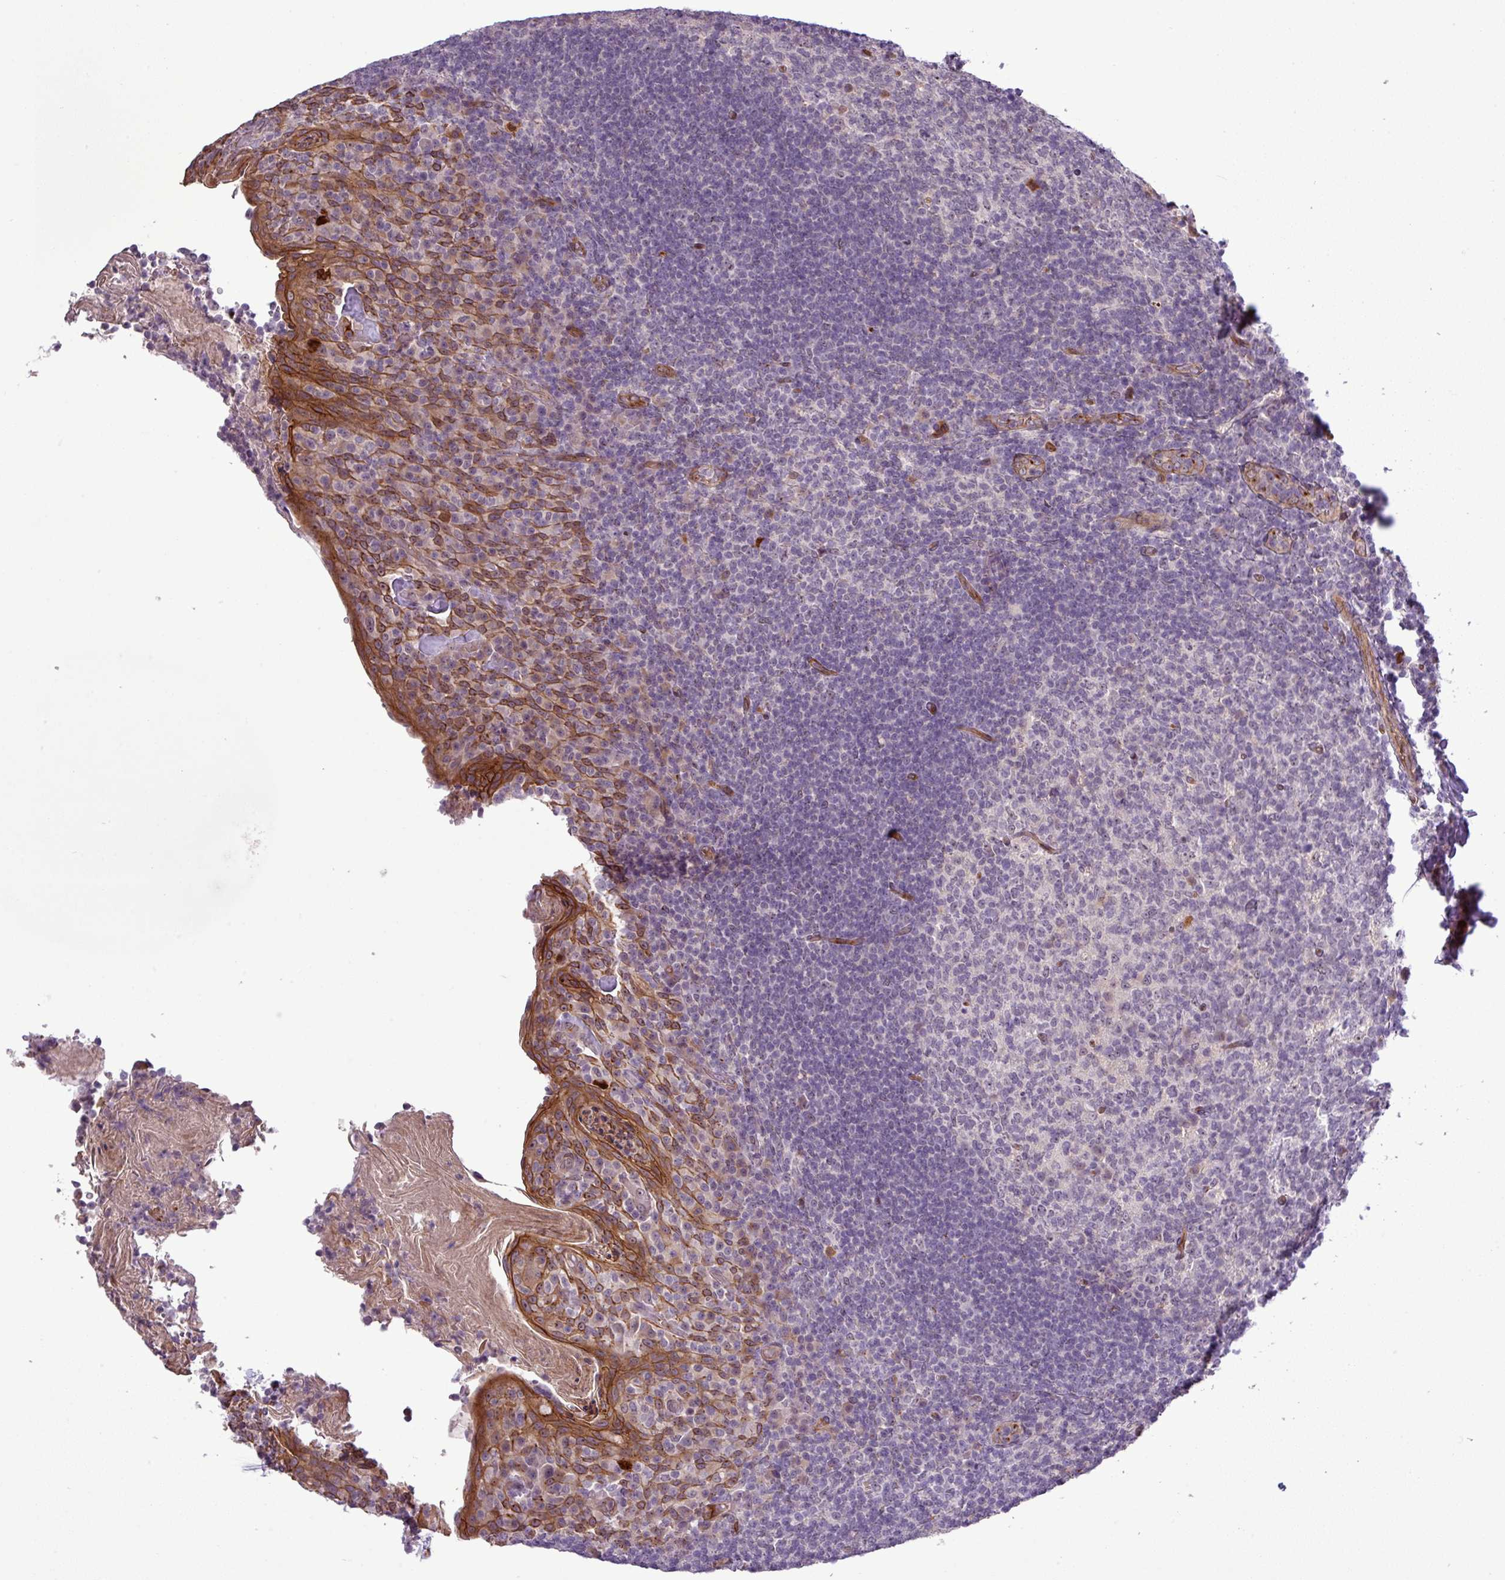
{"staining": {"intensity": "negative", "quantity": "none", "location": "none"}, "tissue": "tonsil", "cell_type": "Germinal center cells", "image_type": "normal", "snomed": [{"axis": "morphology", "description": "Normal tissue, NOS"}, {"axis": "topography", "description": "Tonsil"}], "caption": "A high-resolution histopathology image shows immunohistochemistry staining of normal tonsil, which displays no significant positivity in germinal center cells.", "gene": "PCDH1", "patient": {"sex": "female", "age": 10}}